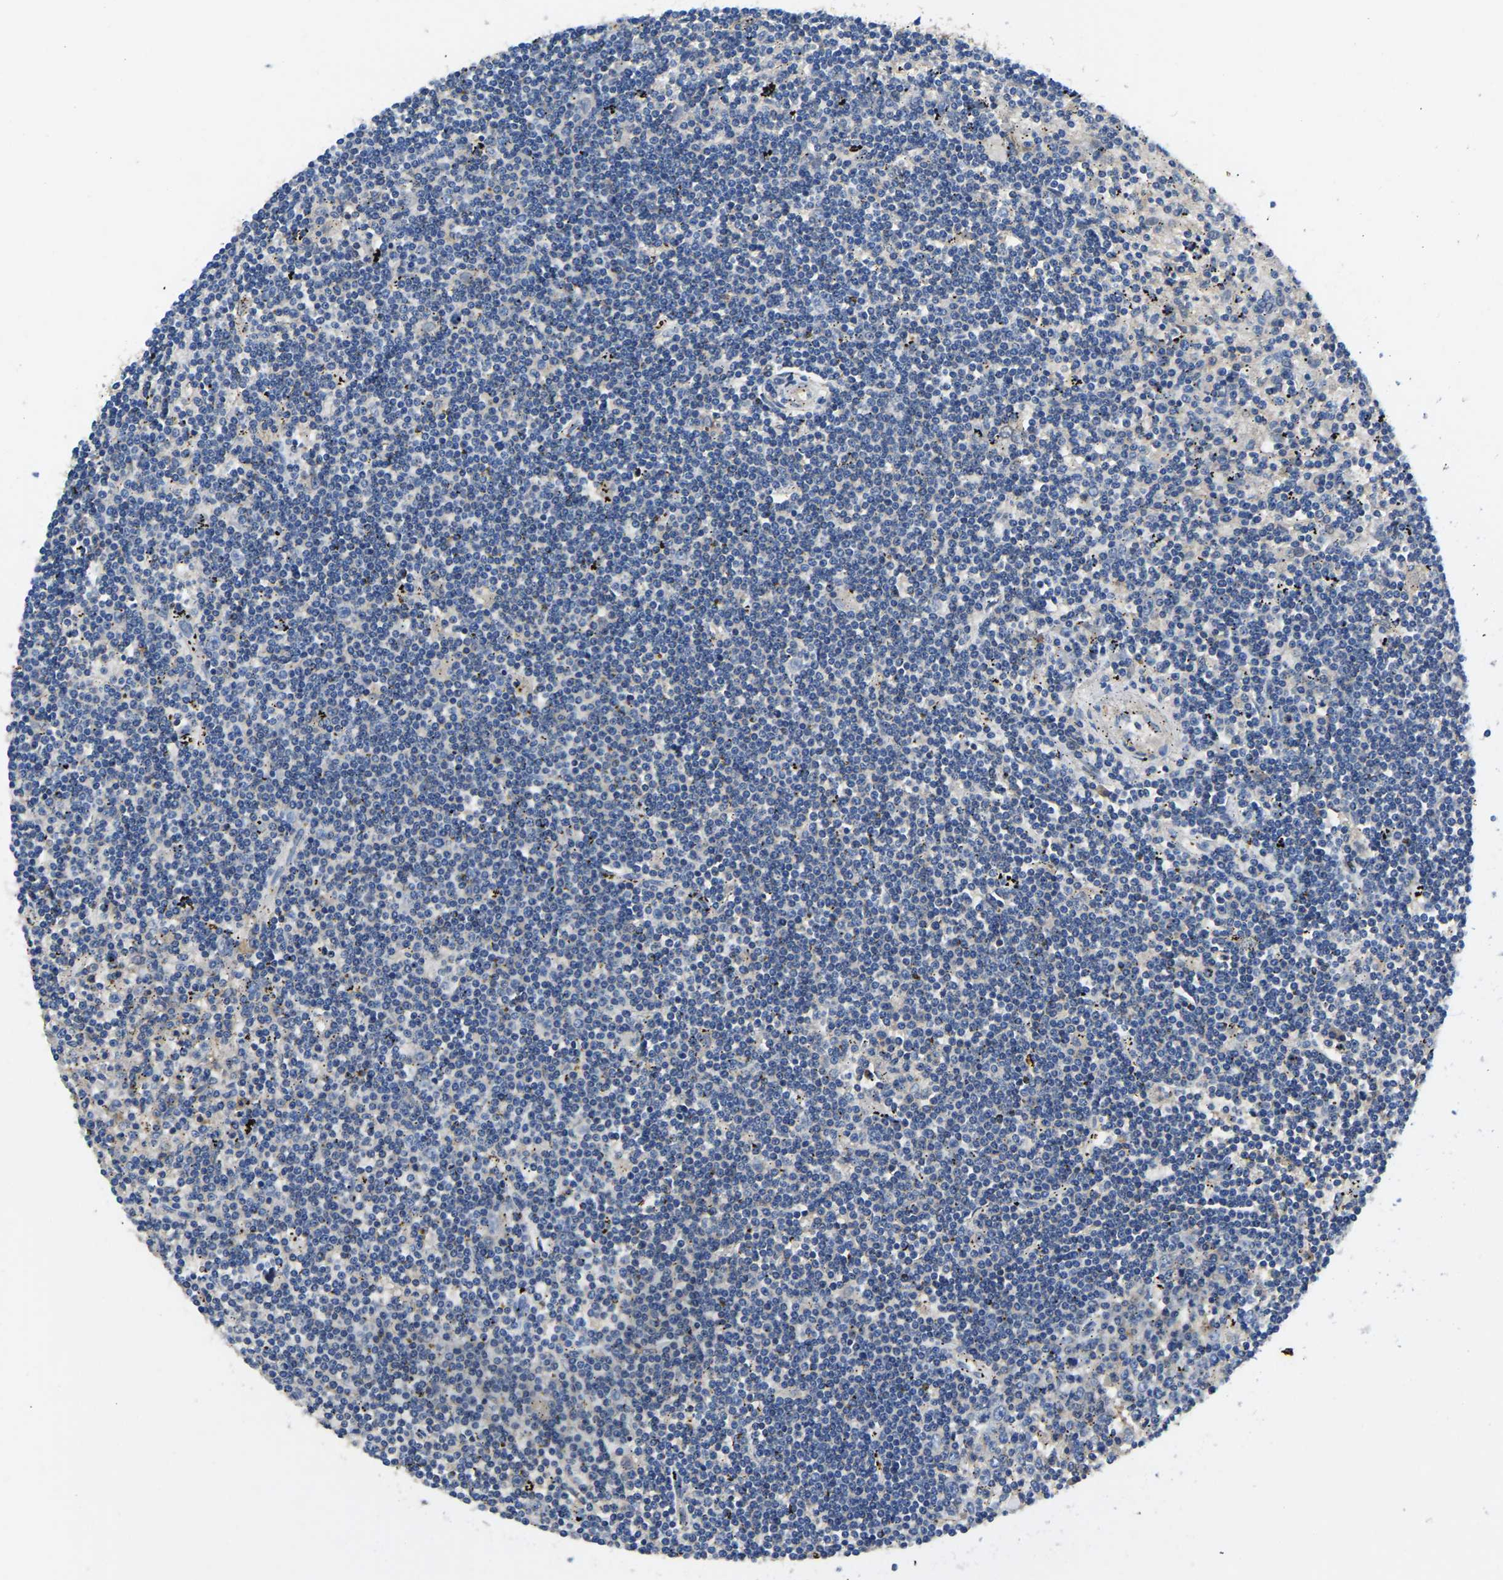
{"staining": {"intensity": "negative", "quantity": "none", "location": "none"}, "tissue": "lymphoma", "cell_type": "Tumor cells", "image_type": "cancer", "snomed": [{"axis": "morphology", "description": "Malignant lymphoma, non-Hodgkin's type, Low grade"}, {"axis": "topography", "description": "Spleen"}], "caption": "Image shows no protein positivity in tumor cells of lymphoma tissue.", "gene": "STAT2", "patient": {"sex": "male", "age": 76}}